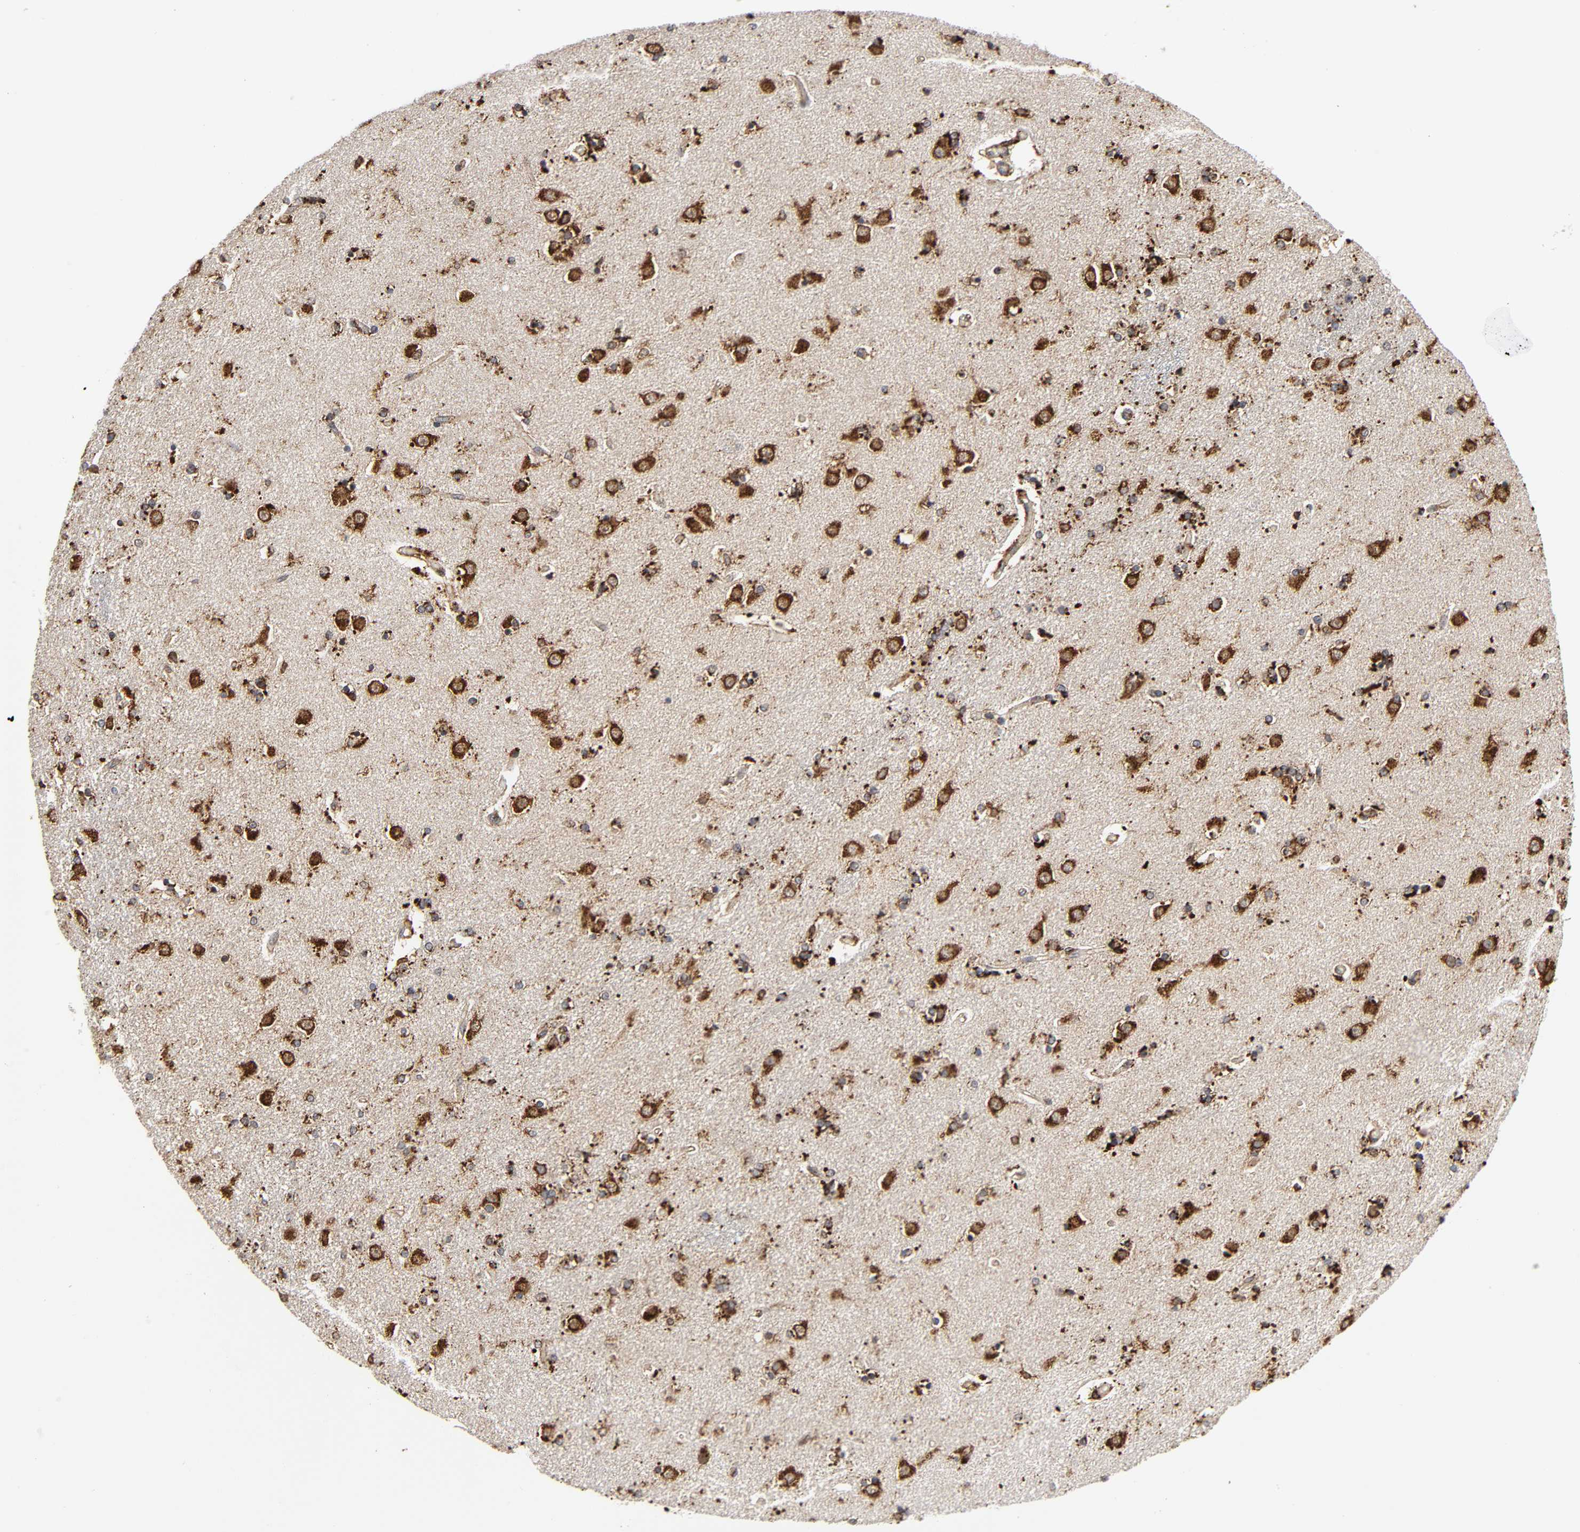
{"staining": {"intensity": "strong", "quantity": ">75%", "location": "cytoplasmic/membranous"}, "tissue": "caudate", "cell_type": "Glial cells", "image_type": "normal", "snomed": [{"axis": "morphology", "description": "Normal tissue, NOS"}, {"axis": "topography", "description": "Lateral ventricle wall"}], "caption": "A histopathology image of caudate stained for a protein demonstrates strong cytoplasmic/membranous brown staining in glial cells. (DAB IHC, brown staining for protein, blue staining for nuclei).", "gene": "PSAP", "patient": {"sex": "female", "age": 54}}